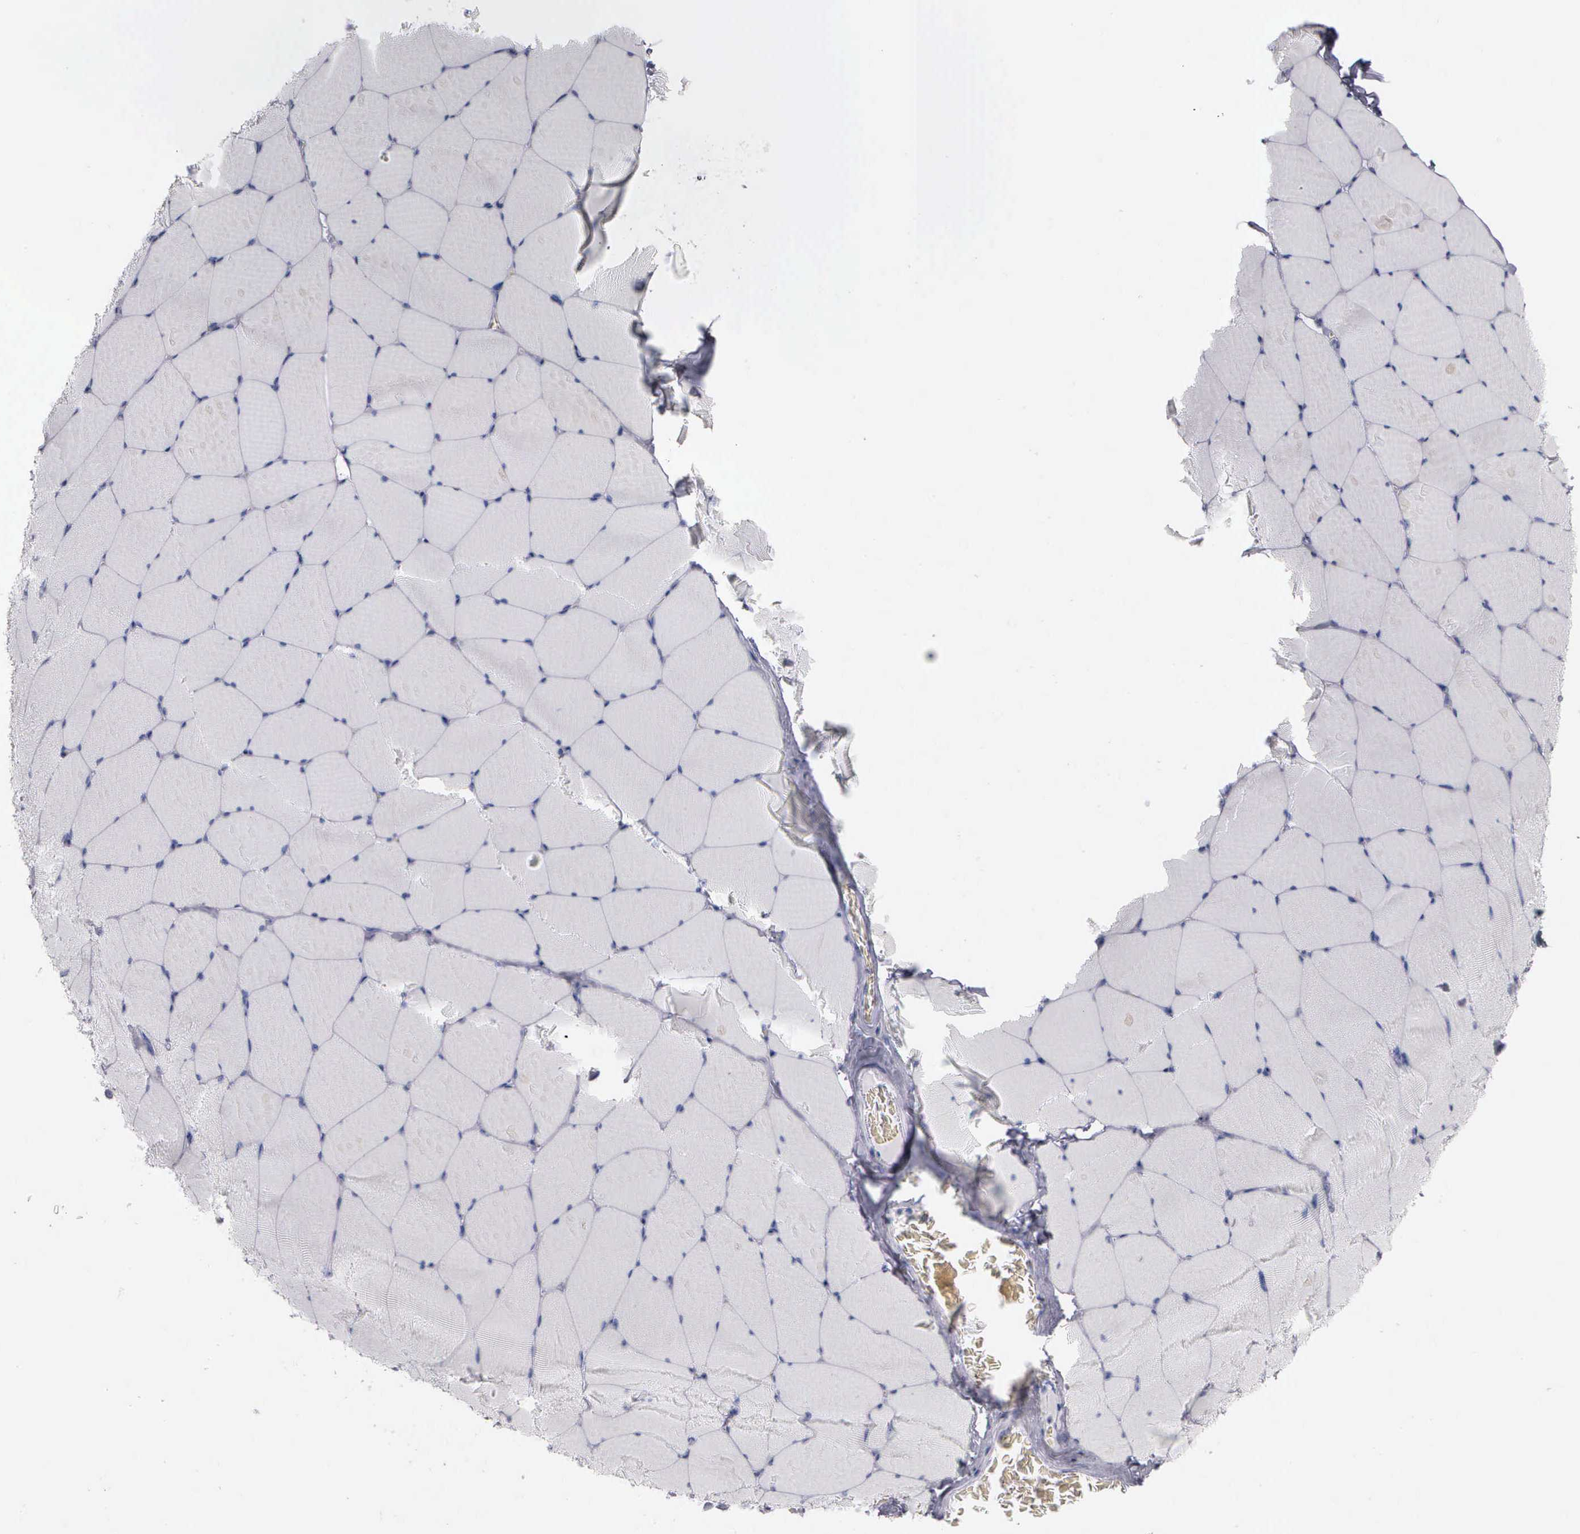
{"staining": {"intensity": "negative", "quantity": "none", "location": "none"}, "tissue": "skeletal muscle", "cell_type": "Myocytes", "image_type": "normal", "snomed": [{"axis": "morphology", "description": "Normal tissue, NOS"}, {"axis": "topography", "description": "Skeletal muscle"}, {"axis": "topography", "description": "Salivary gland"}], "caption": "Immunohistochemistry histopathology image of benign skeletal muscle: skeletal muscle stained with DAB displays no significant protein staining in myocytes.", "gene": "NKX2", "patient": {"sex": "male", "age": 62}}